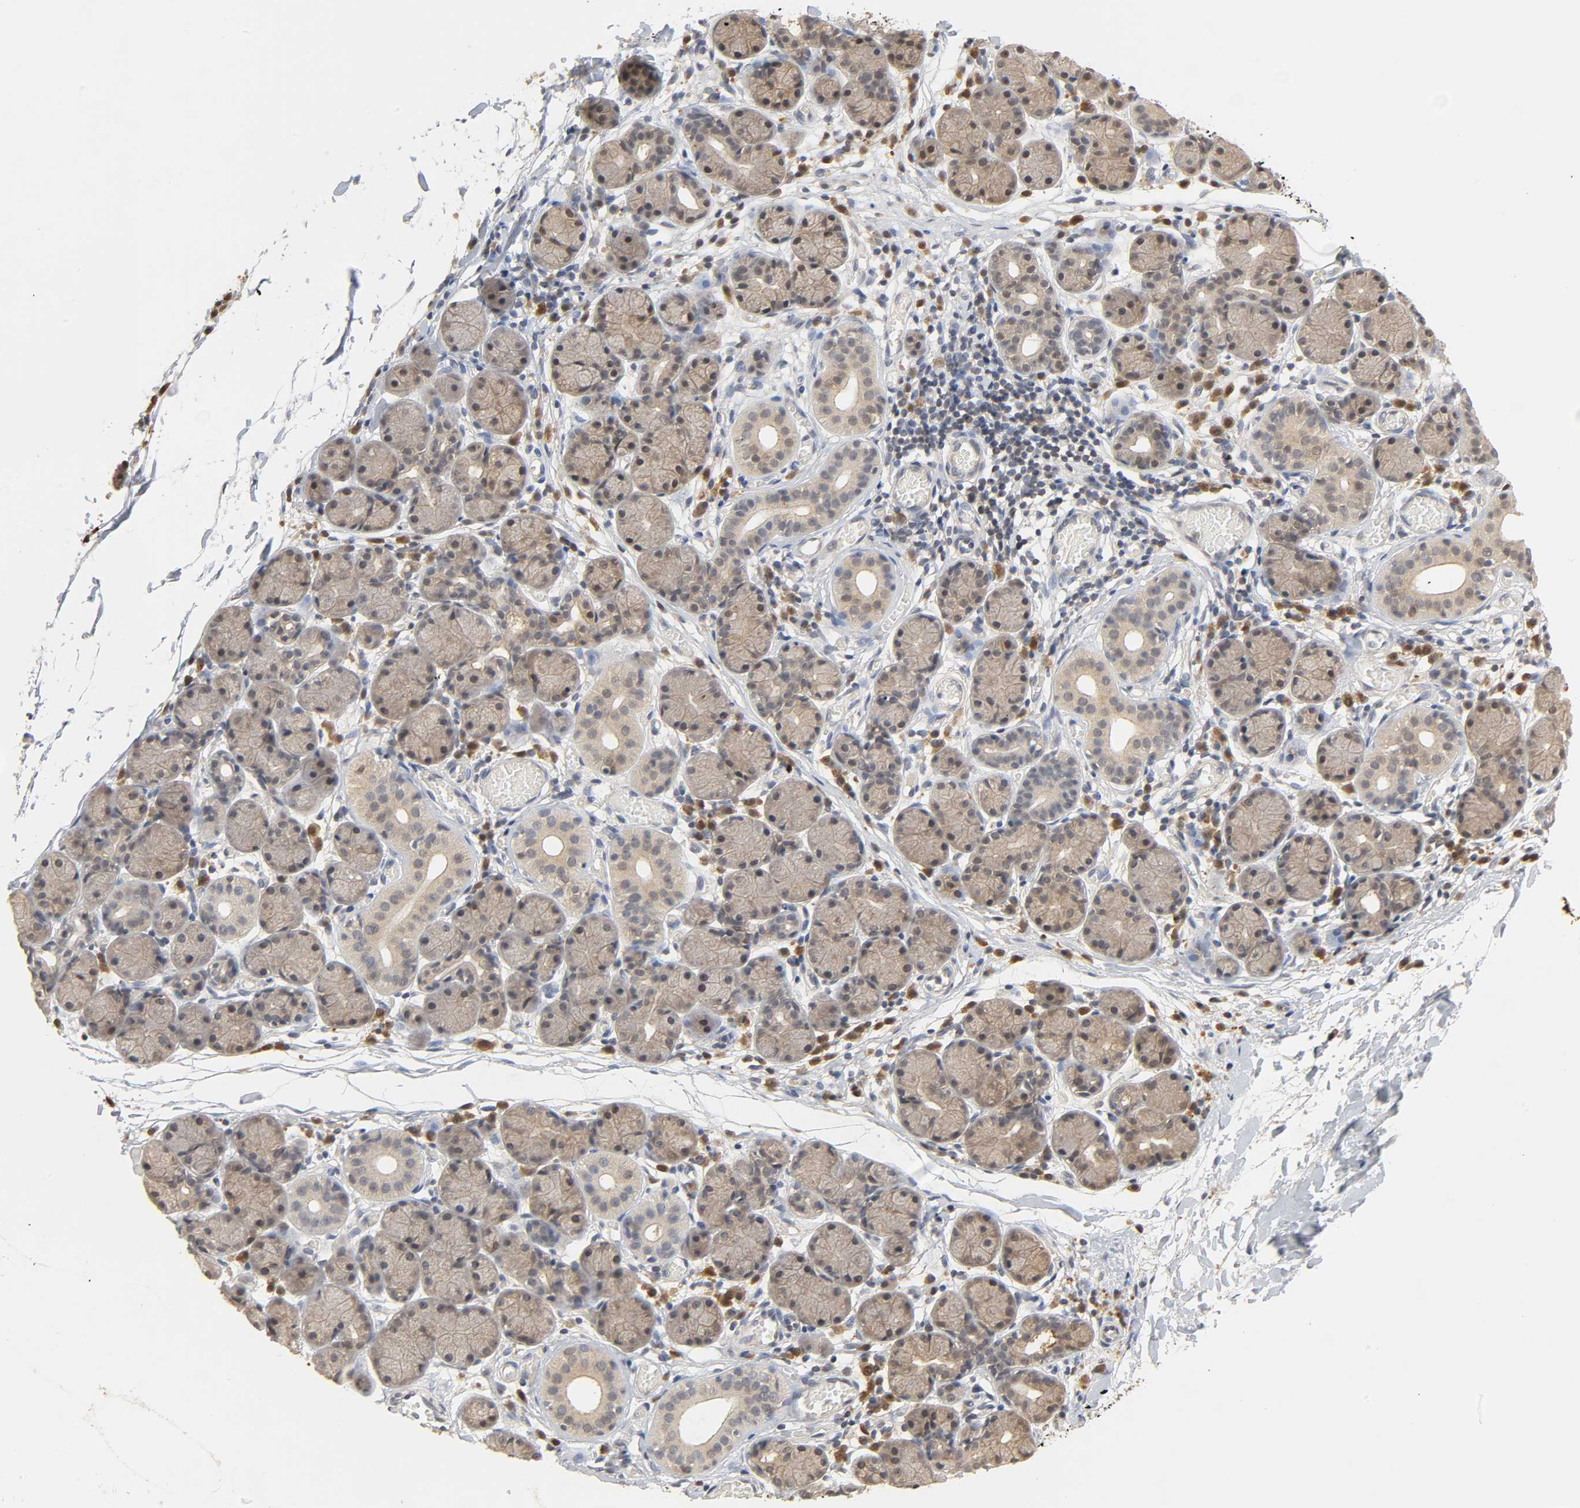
{"staining": {"intensity": "weak", "quantity": "25%-75%", "location": "cytoplasmic/membranous"}, "tissue": "salivary gland", "cell_type": "Glandular cells", "image_type": "normal", "snomed": [{"axis": "morphology", "description": "Normal tissue, NOS"}, {"axis": "topography", "description": "Salivary gland"}], "caption": "Immunohistochemical staining of normal salivary gland shows low levels of weak cytoplasmic/membranous expression in about 25%-75% of glandular cells. The staining is performed using DAB (3,3'-diaminobenzidine) brown chromogen to label protein expression. The nuclei are counter-stained blue using hematoxylin.", "gene": "MIF", "patient": {"sex": "female", "age": 24}}